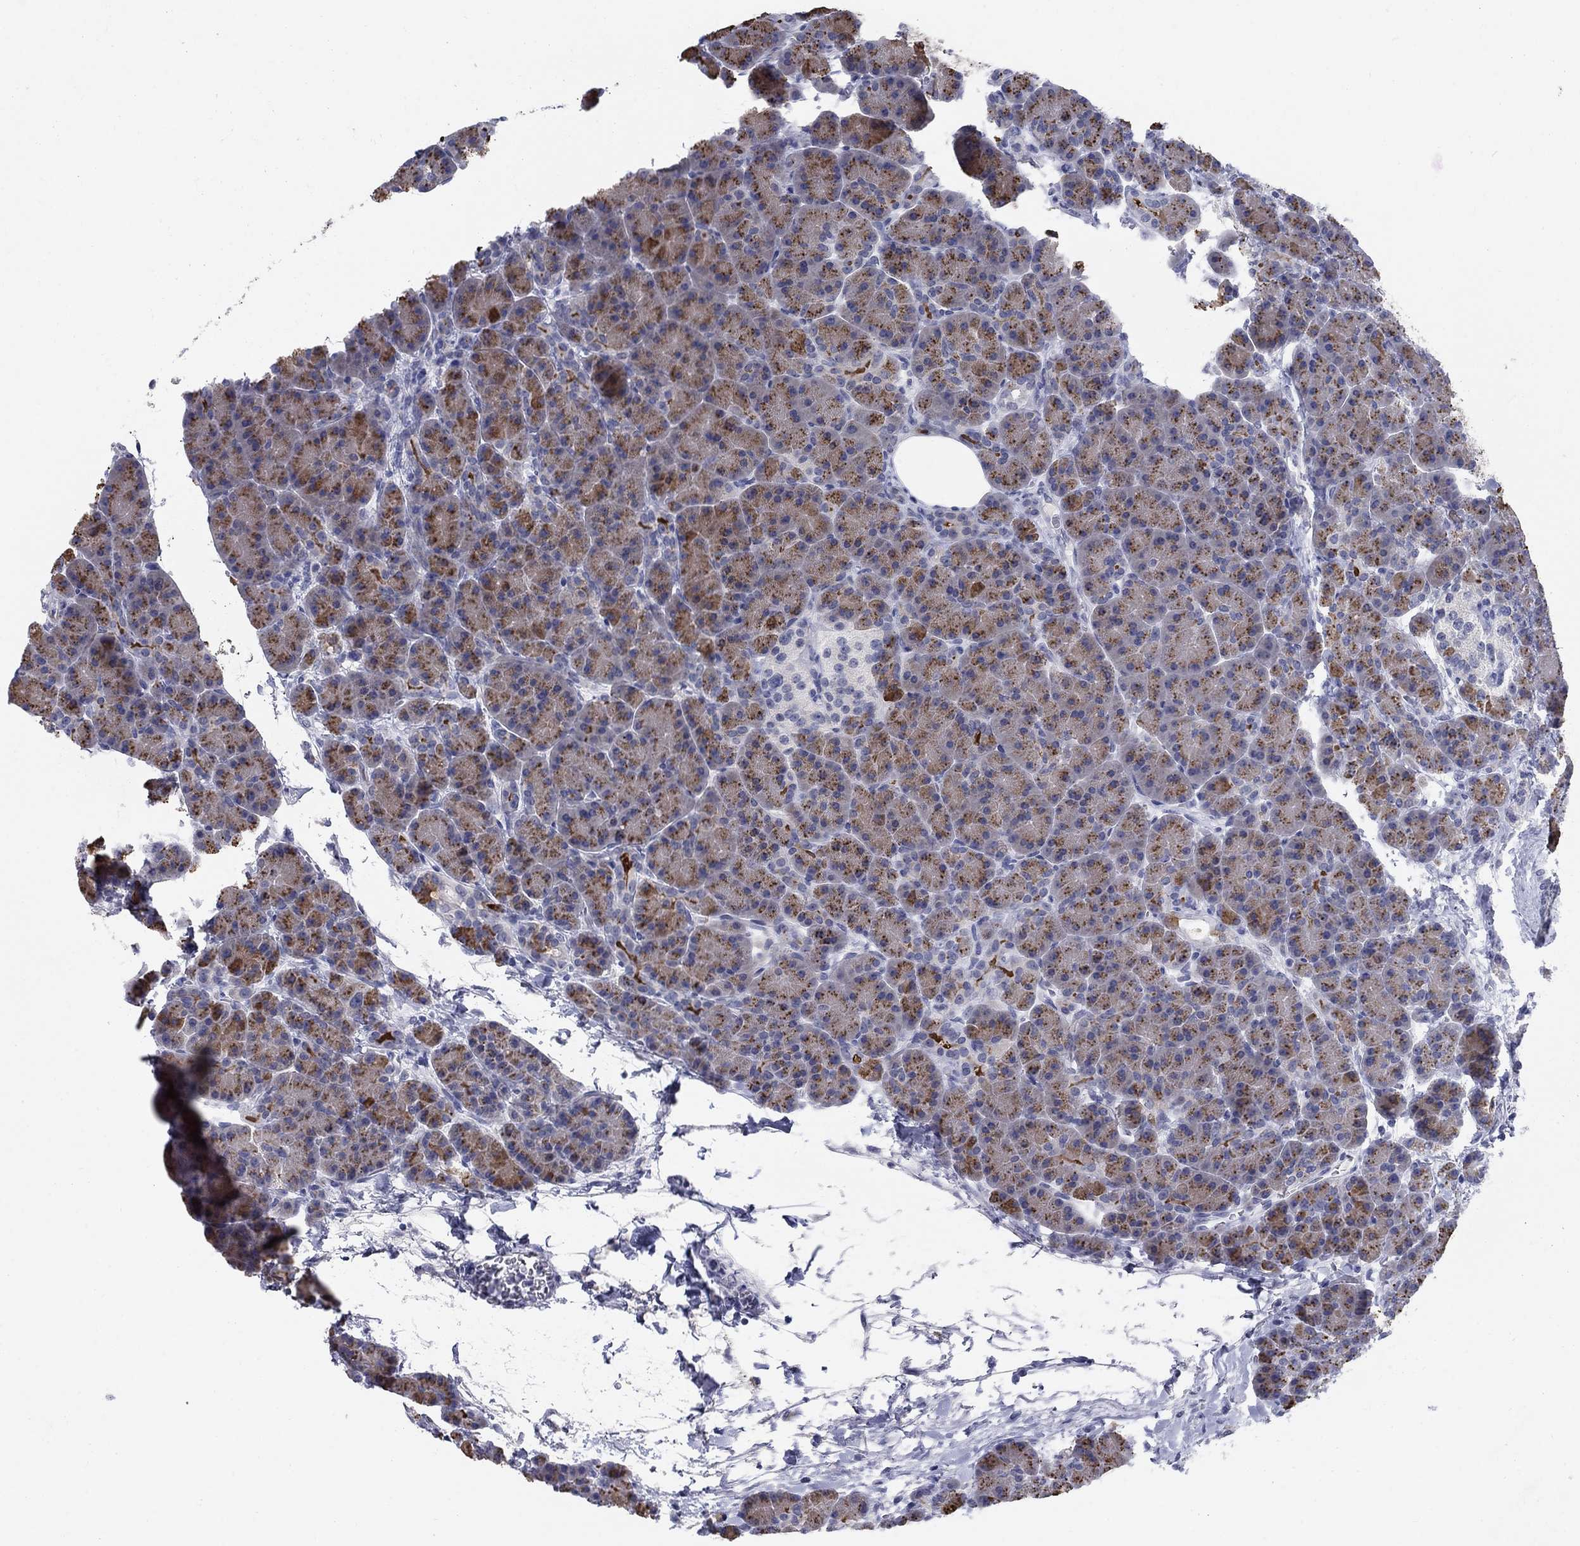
{"staining": {"intensity": "strong", "quantity": "25%-75%", "location": "cytoplasmic/membranous"}, "tissue": "pancreas", "cell_type": "Exocrine glandular cells", "image_type": "normal", "snomed": [{"axis": "morphology", "description": "Normal tissue, NOS"}, {"axis": "topography", "description": "Pancreas"}], "caption": "The immunohistochemical stain labels strong cytoplasmic/membranous expression in exocrine glandular cells of benign pancreas.", "gene": "NTRK2", "patient": {"sex": "female", "age": 63}}